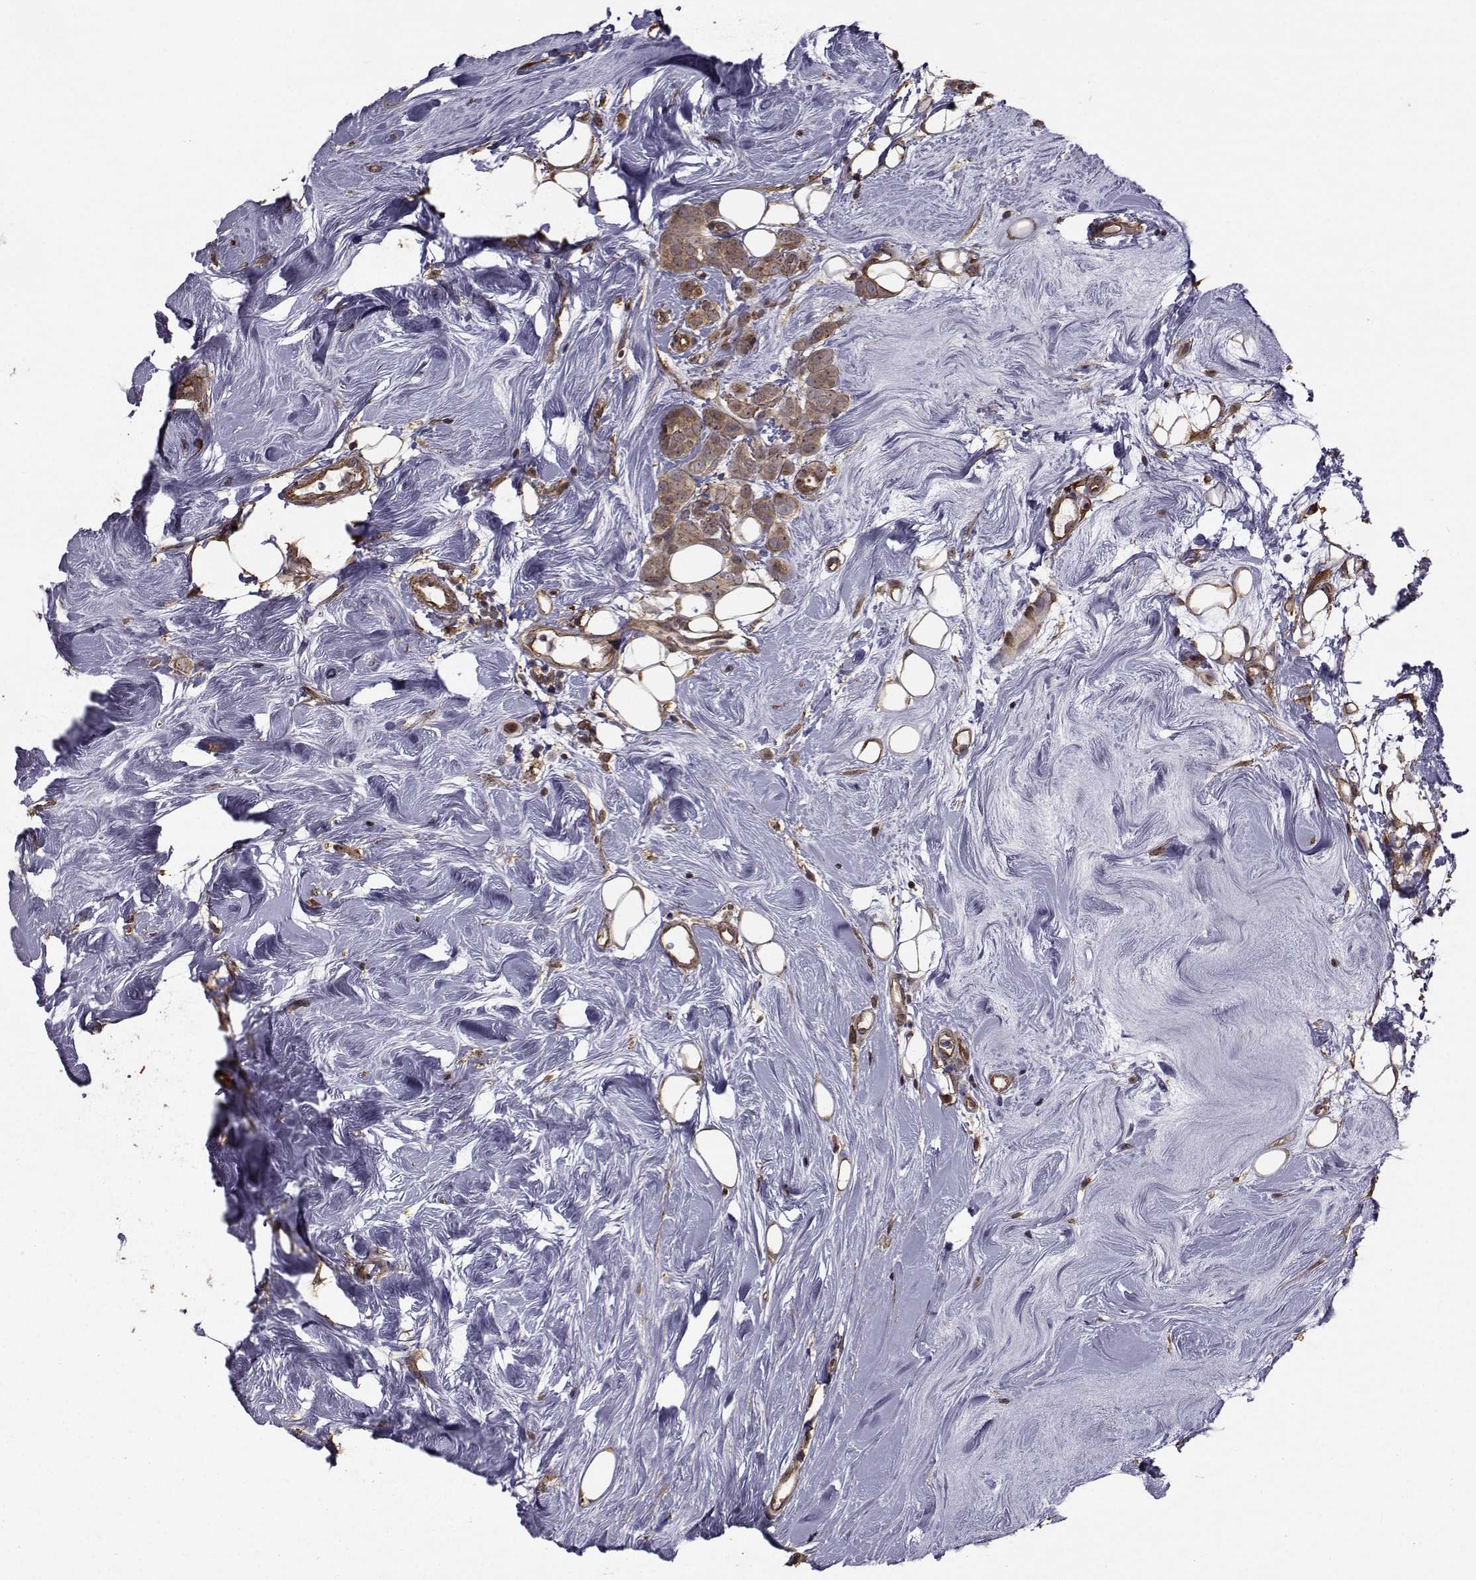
{"staining": {"intensity": "moderate", "quantity": ">75%", "location": "cytoplasmic/membranous"}, "tissue": "breast cancer", "cell_type": "Tumor cells", "image_type": "cancer", "snomed": [{"axis": "morphology", "description": "Lobular carcinoma"}, {"axis": "topography", "description": "Breast"}], "caption": "Immunohistochemistry (IHC) (DAB) staining of human breast lobular carcinoma displays moderate cytoplasmic/membranous protein expression in approximately >75% of tumor cells. (Brightfield microscopy of DAB IHC at high magnification).", "gene": "TRIP10", "patient": {"sex": "female", "age": 49}}